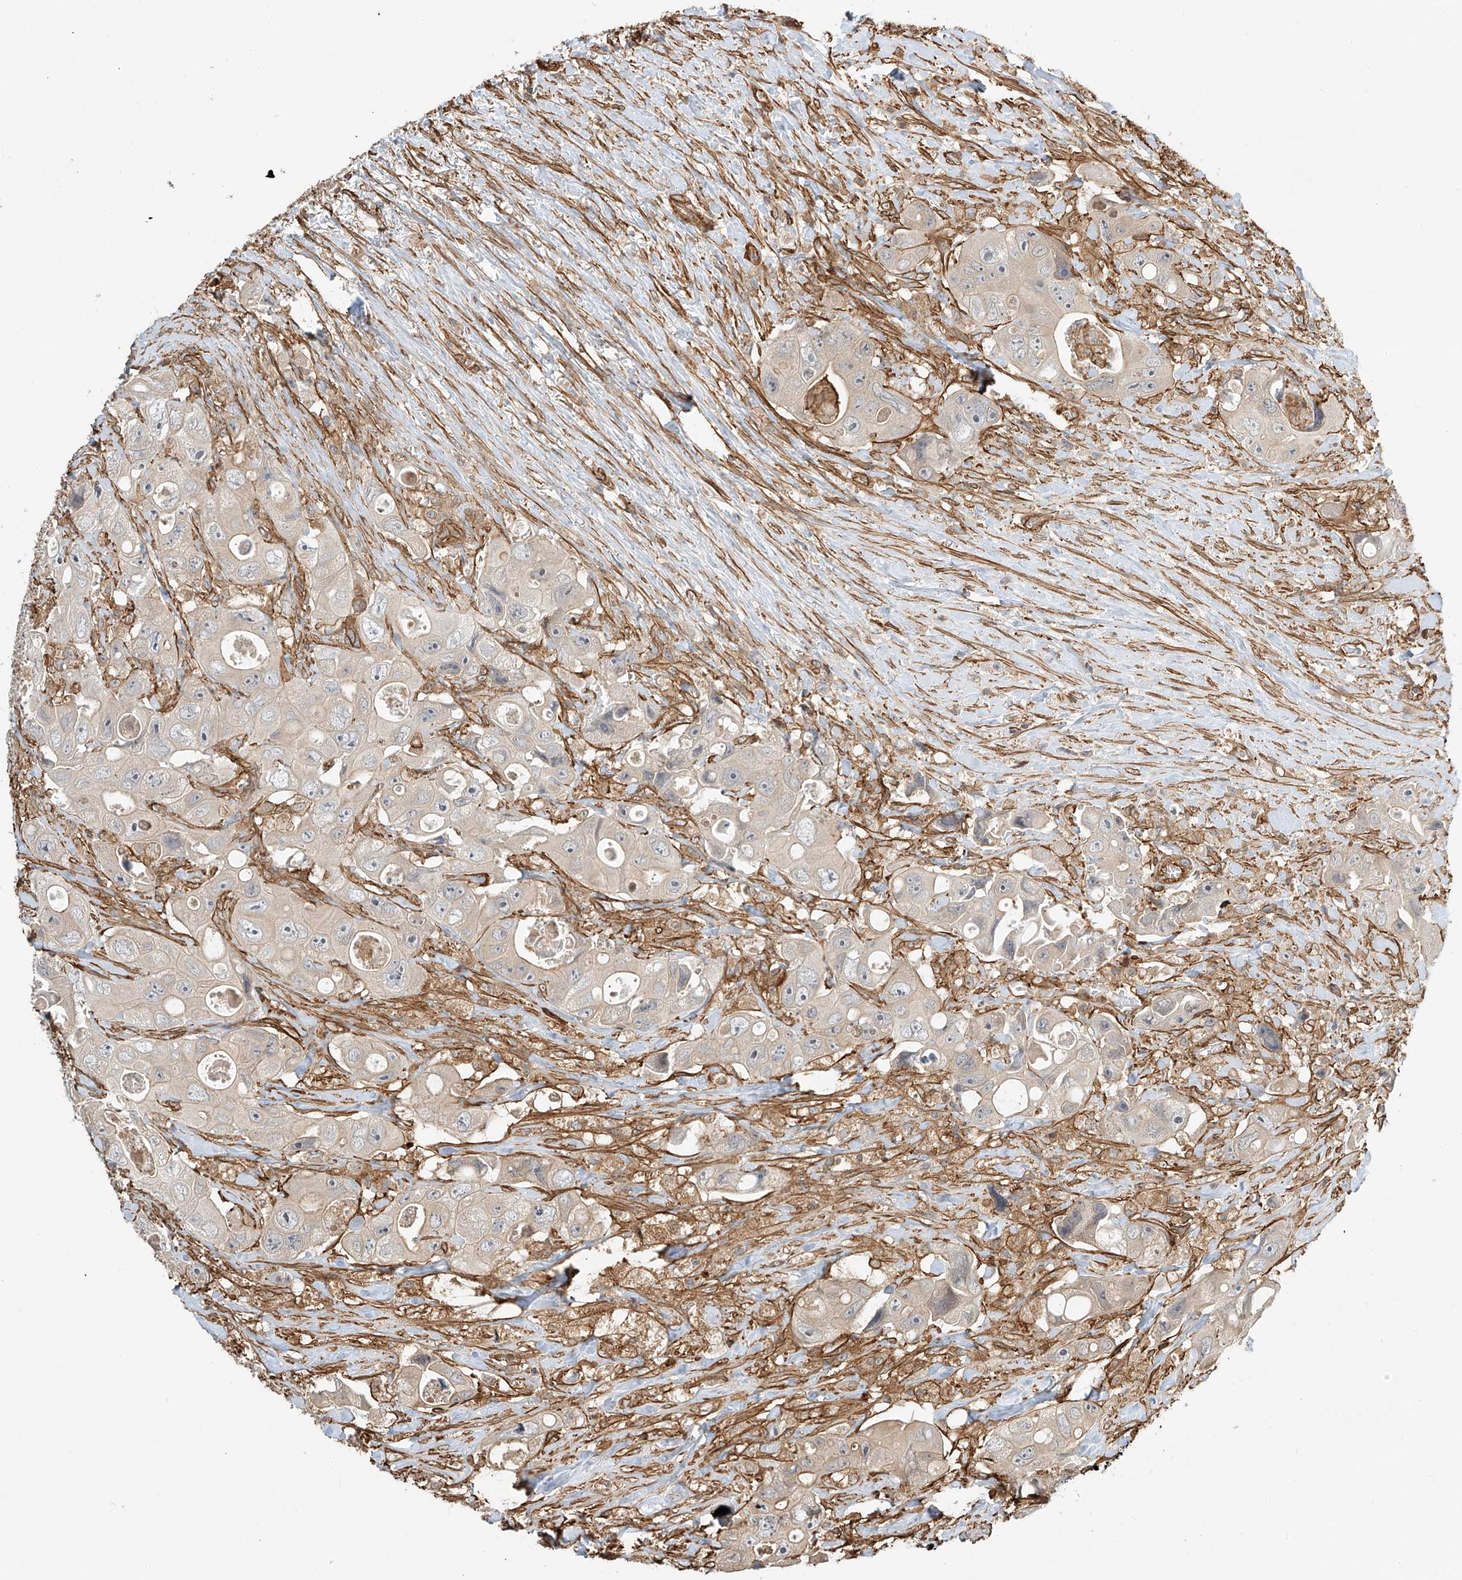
{"staining": {"intensity": "negative", "quantity": "none", "location": "none"}, "tissue": "colorectal cancer", "cell_type": "Tumor cells", "image_type": "cancer", "snomed": [{"axis": "morphology", "description": "Adenocarcinoma, NOS"}, {"axis": "topography", "description": "Colon"}], "caption": "IHC image of human colorectal adenocarcinoma stained for a protein (brown), which reveals no expression in tumor cells. The staining was performed using DAB (3,3'-diaminobenzidine) to visualize the protein expression in brown, while the nuclei were stained in blue with hematoxylin (Magnification: 20x).", "gene": "CSMD3", "patient": {"sex": "female", "age": 46}}